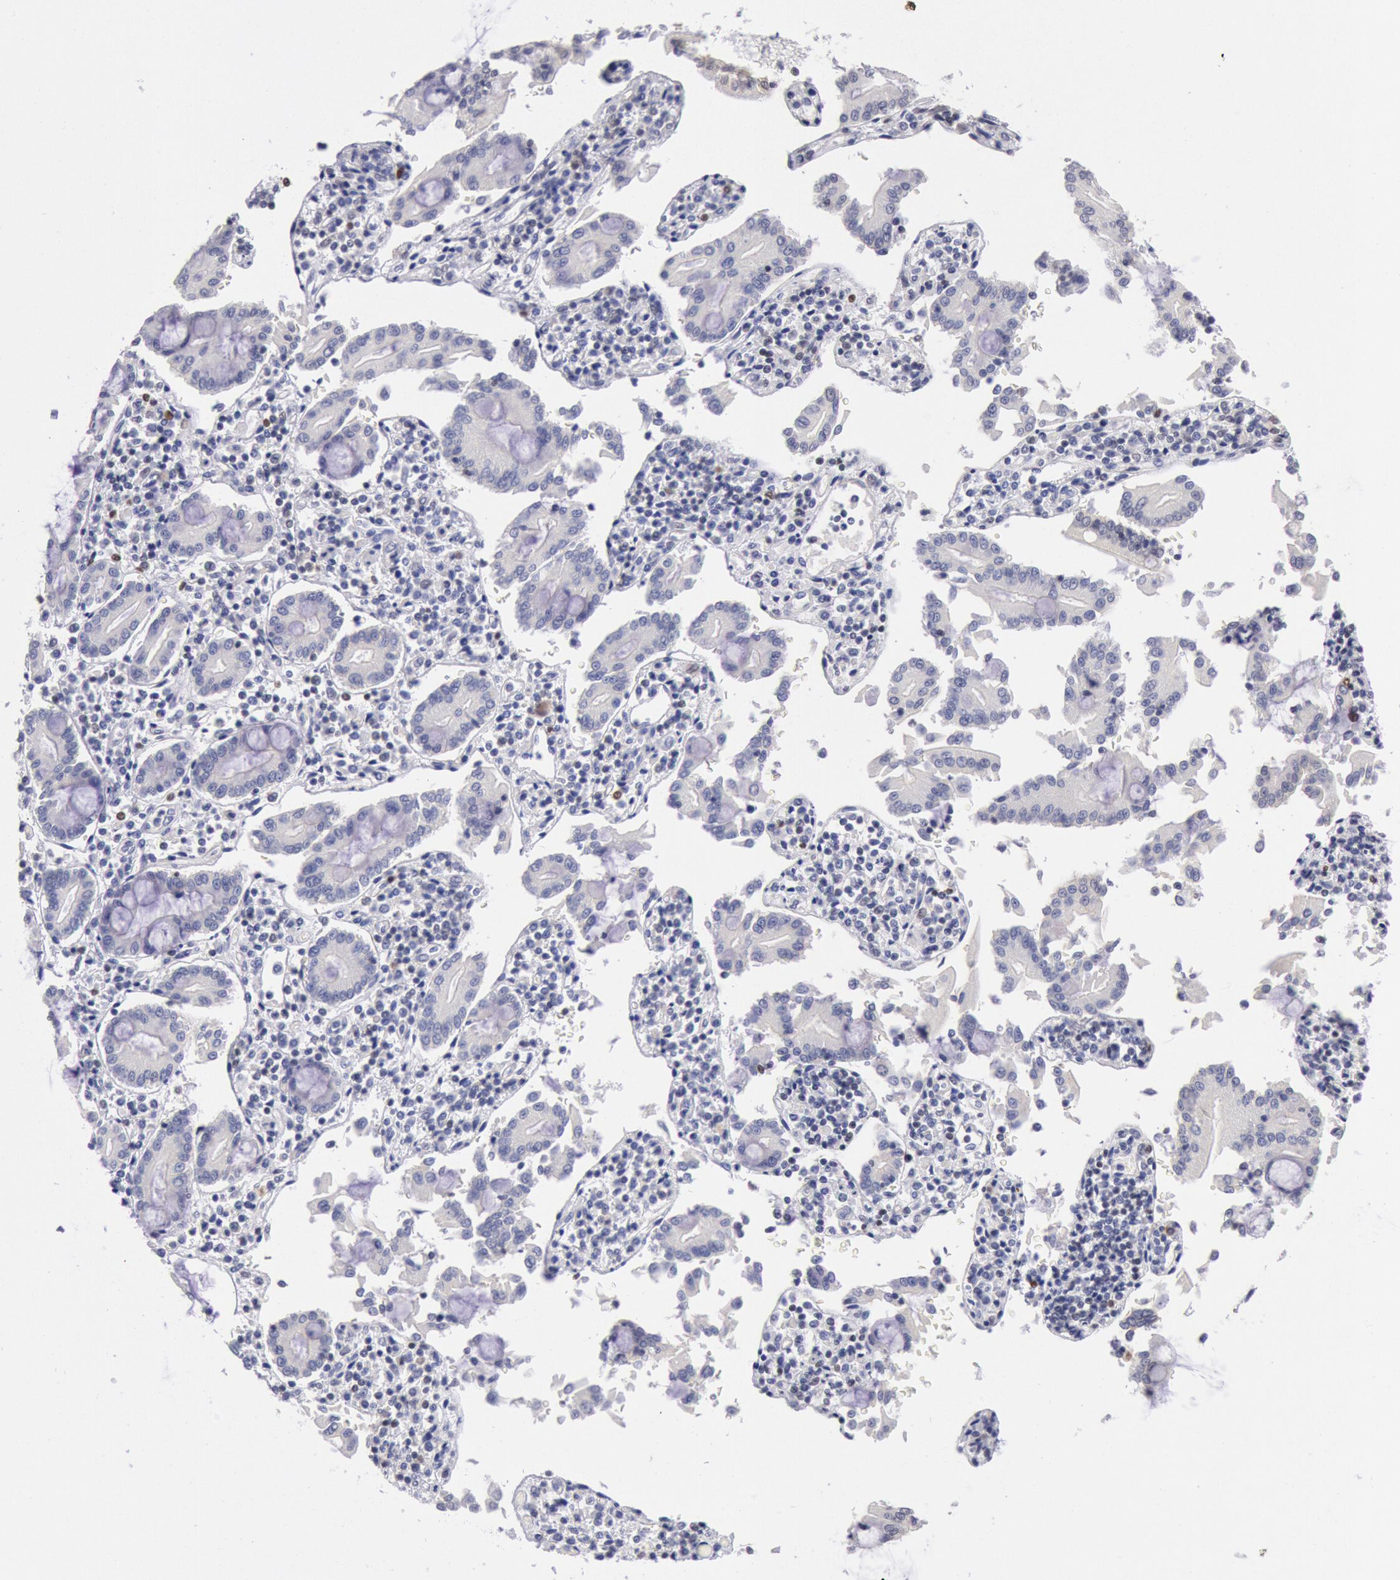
{"staining": {"intensity": "negative", "quantity": "none", "location": "none"}, "tissue": "pancreatic cancer", "cell_type": "Tumor cells", "image_type": "cancer", "snomed": [{"axis": "morphology", "description": "Adenocarcinoma, NOS"}, {"axis": "topography", "description": "Pancreas"}], "caption": "Immunohistochemistry (IHC) of pancreatic adenocarcinoma shows no expression in tumor cells.", "gene": "RPS6KA5", "patient": {"sex": "female", "age": 57}}